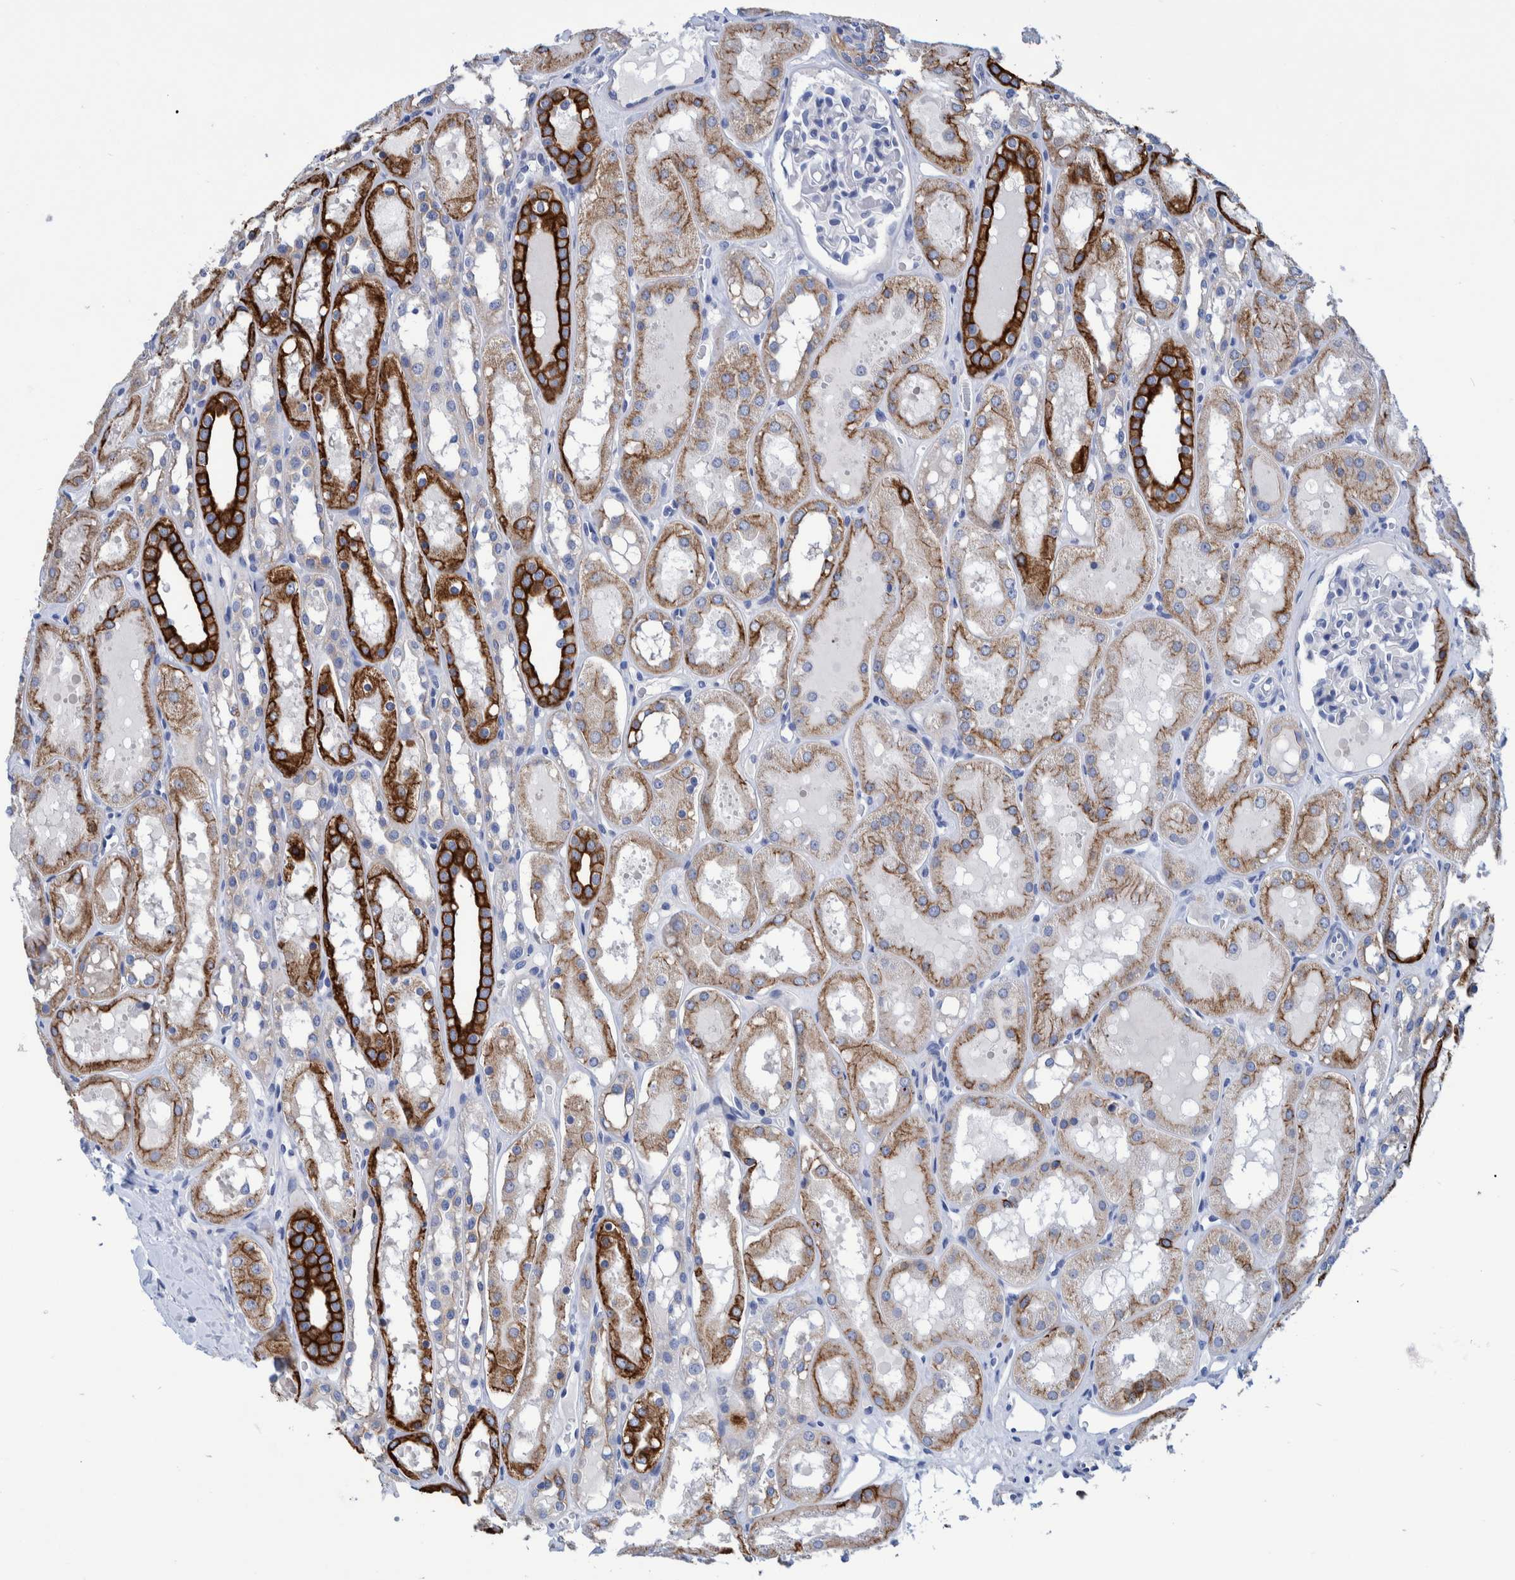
{"staining": {"intensity": "moderate", "quantity": "<25%", "location": "cytoplasmic/membranous"}, "tissue": "kidney", "cell_type": "Cells in glomeruli", "image_type": "normal", "snomed": [{"axis": "morphology", "description": "Normal tissue, NOS"}, {"axis": "topography", "description": "Kidney"}, {"axis": "topography", "description": "Urinary bladder"}], "caption": "Unremarkable kidney exhibits moderate cytoplasmic/membranous staining in approximately <25% of cells in glomeruli.", "gene": "MKS1", "patient": {"sex": "male", "age": 16}}